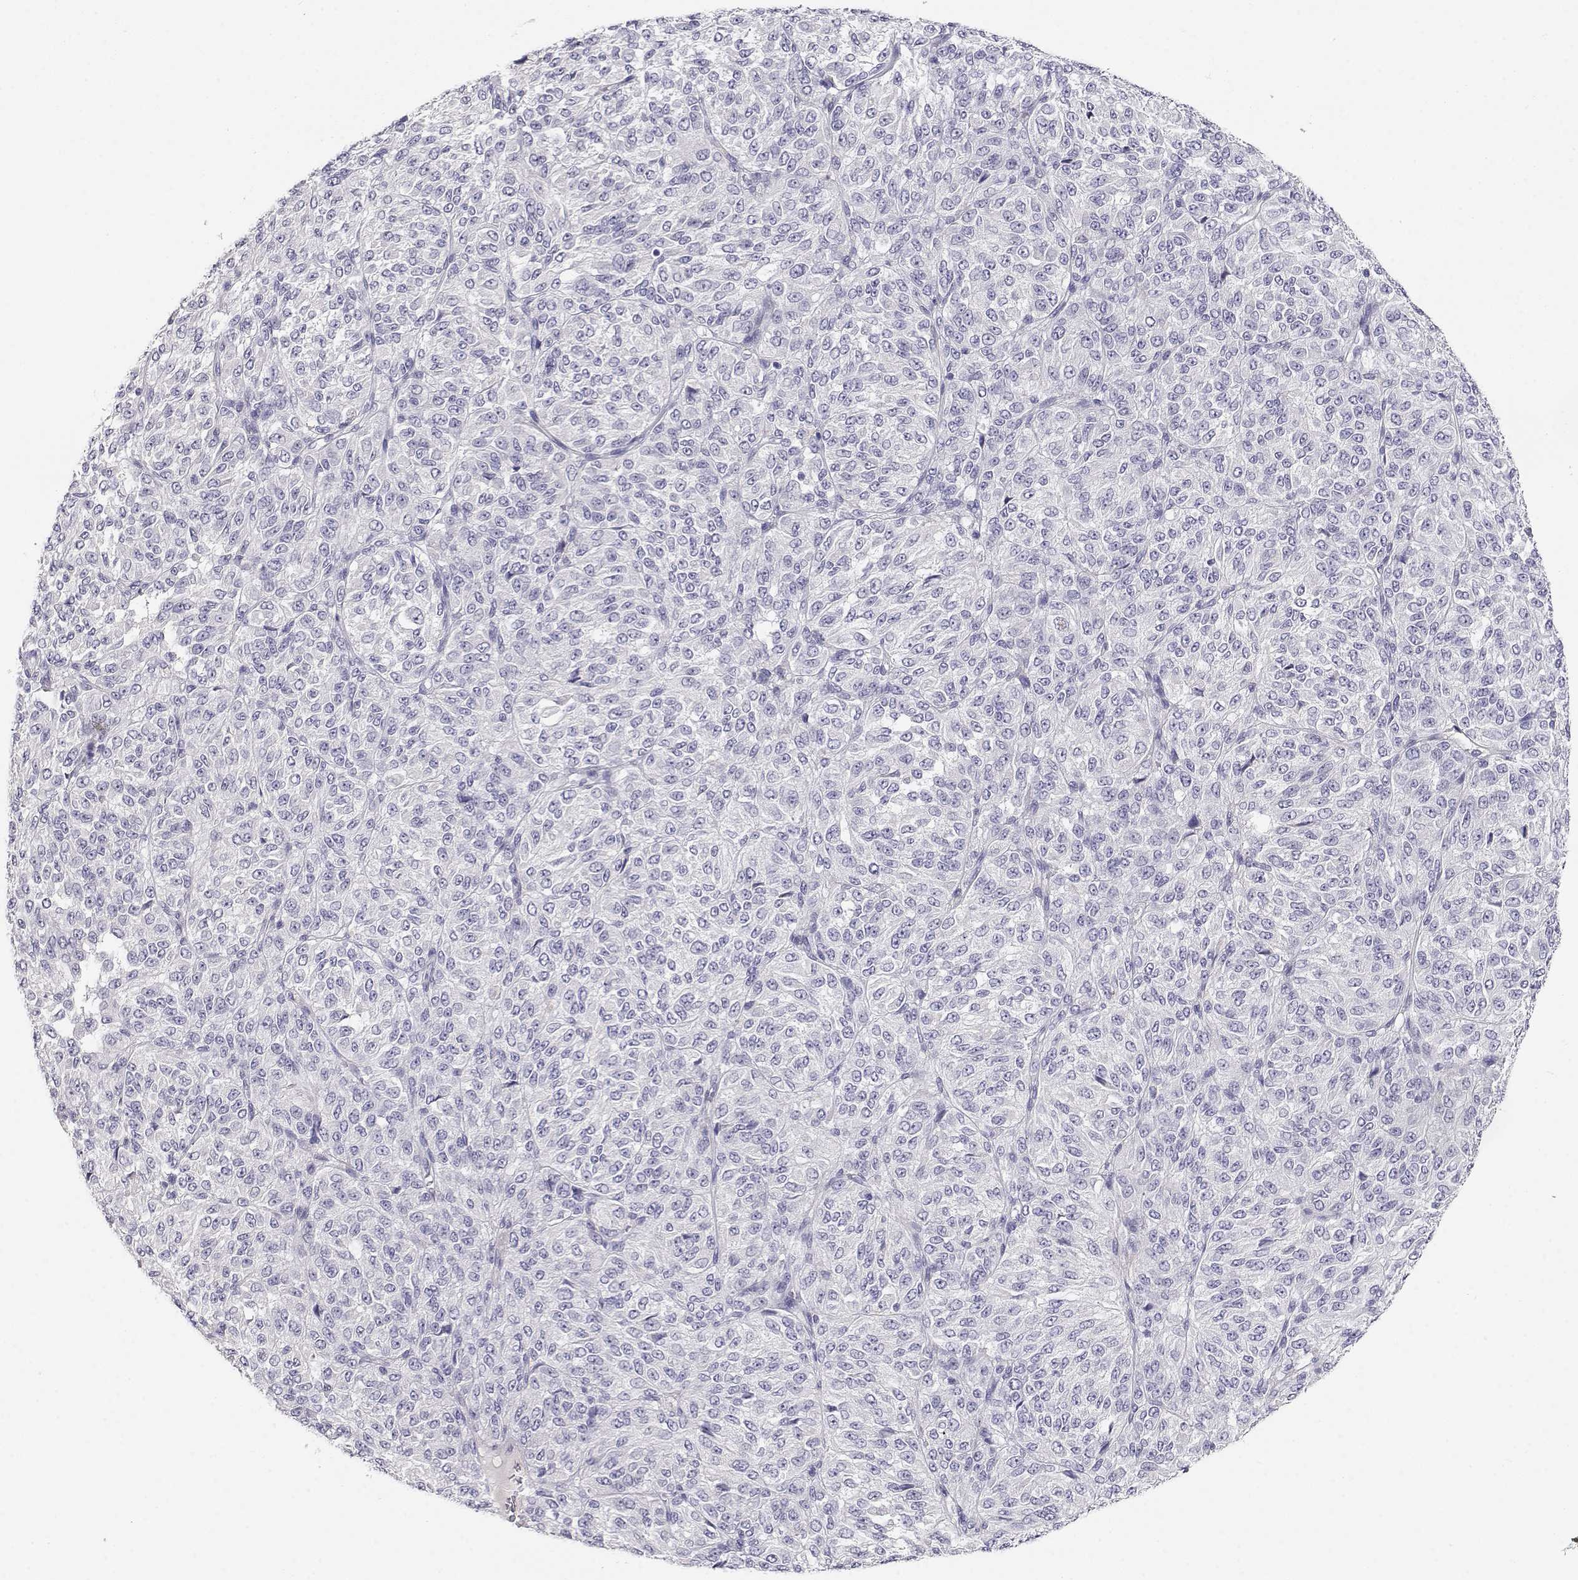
{"staining": {"intensity": "negative", "quantity": "none", "location": "none"}, "tissue": "melanoma", "cell_type": "Tumor cells", "image_type": "cancer", "snomed": [{"axis": "morphology", "description": "Malignant melanoma, Metastatic site"}, {"axis": "topography", "description": "Brain"}], "caption": "A histopathology image of human melanoma is negative for staining in tumor cells.", "gene": "CDHR1", "patient": {"sex": "female", "age": 56}}